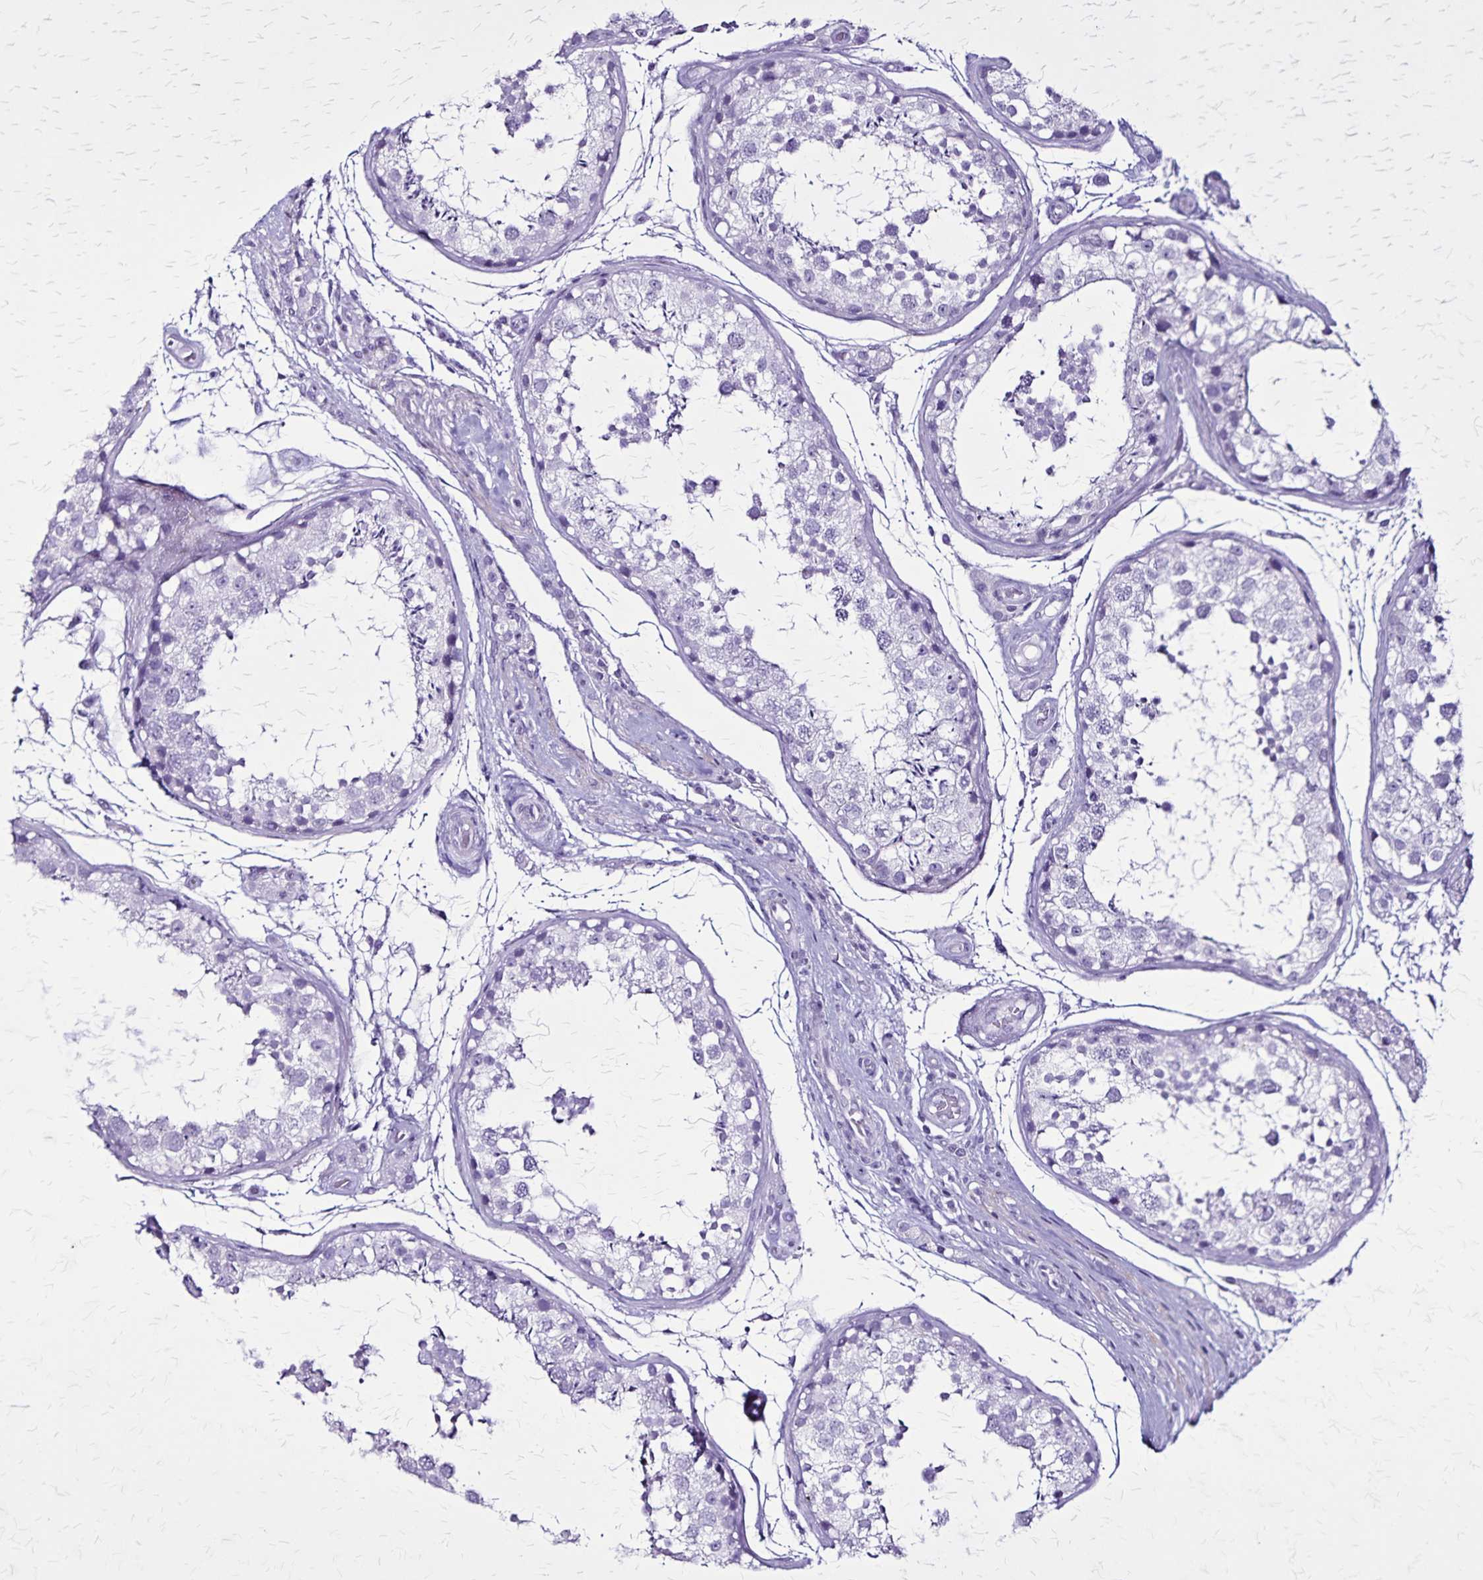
{"staining": {"intensity": "negative", "quantity": "none", "location": "none"}, "tissue": "testis", "cell_type": "Cells in seminiferous ducts", "image_type": "normal", "snomed": [{"axis": "morphology", "description": "Normal tissue, NOS"}, {"axis": "morphology", "description": "Seminoma, NOS"}, {"axis": "topography", "description": "Testis"}], "caption": "Immunohistochemical staining of unremarkable testis shows no significant expression in cells in seminiferous ducts. (Immunohistochemistry (ihc), brightfield microscopy, high magnification).", "gene": "KRT2", "patient": {"sex": "male", "age": 29}}